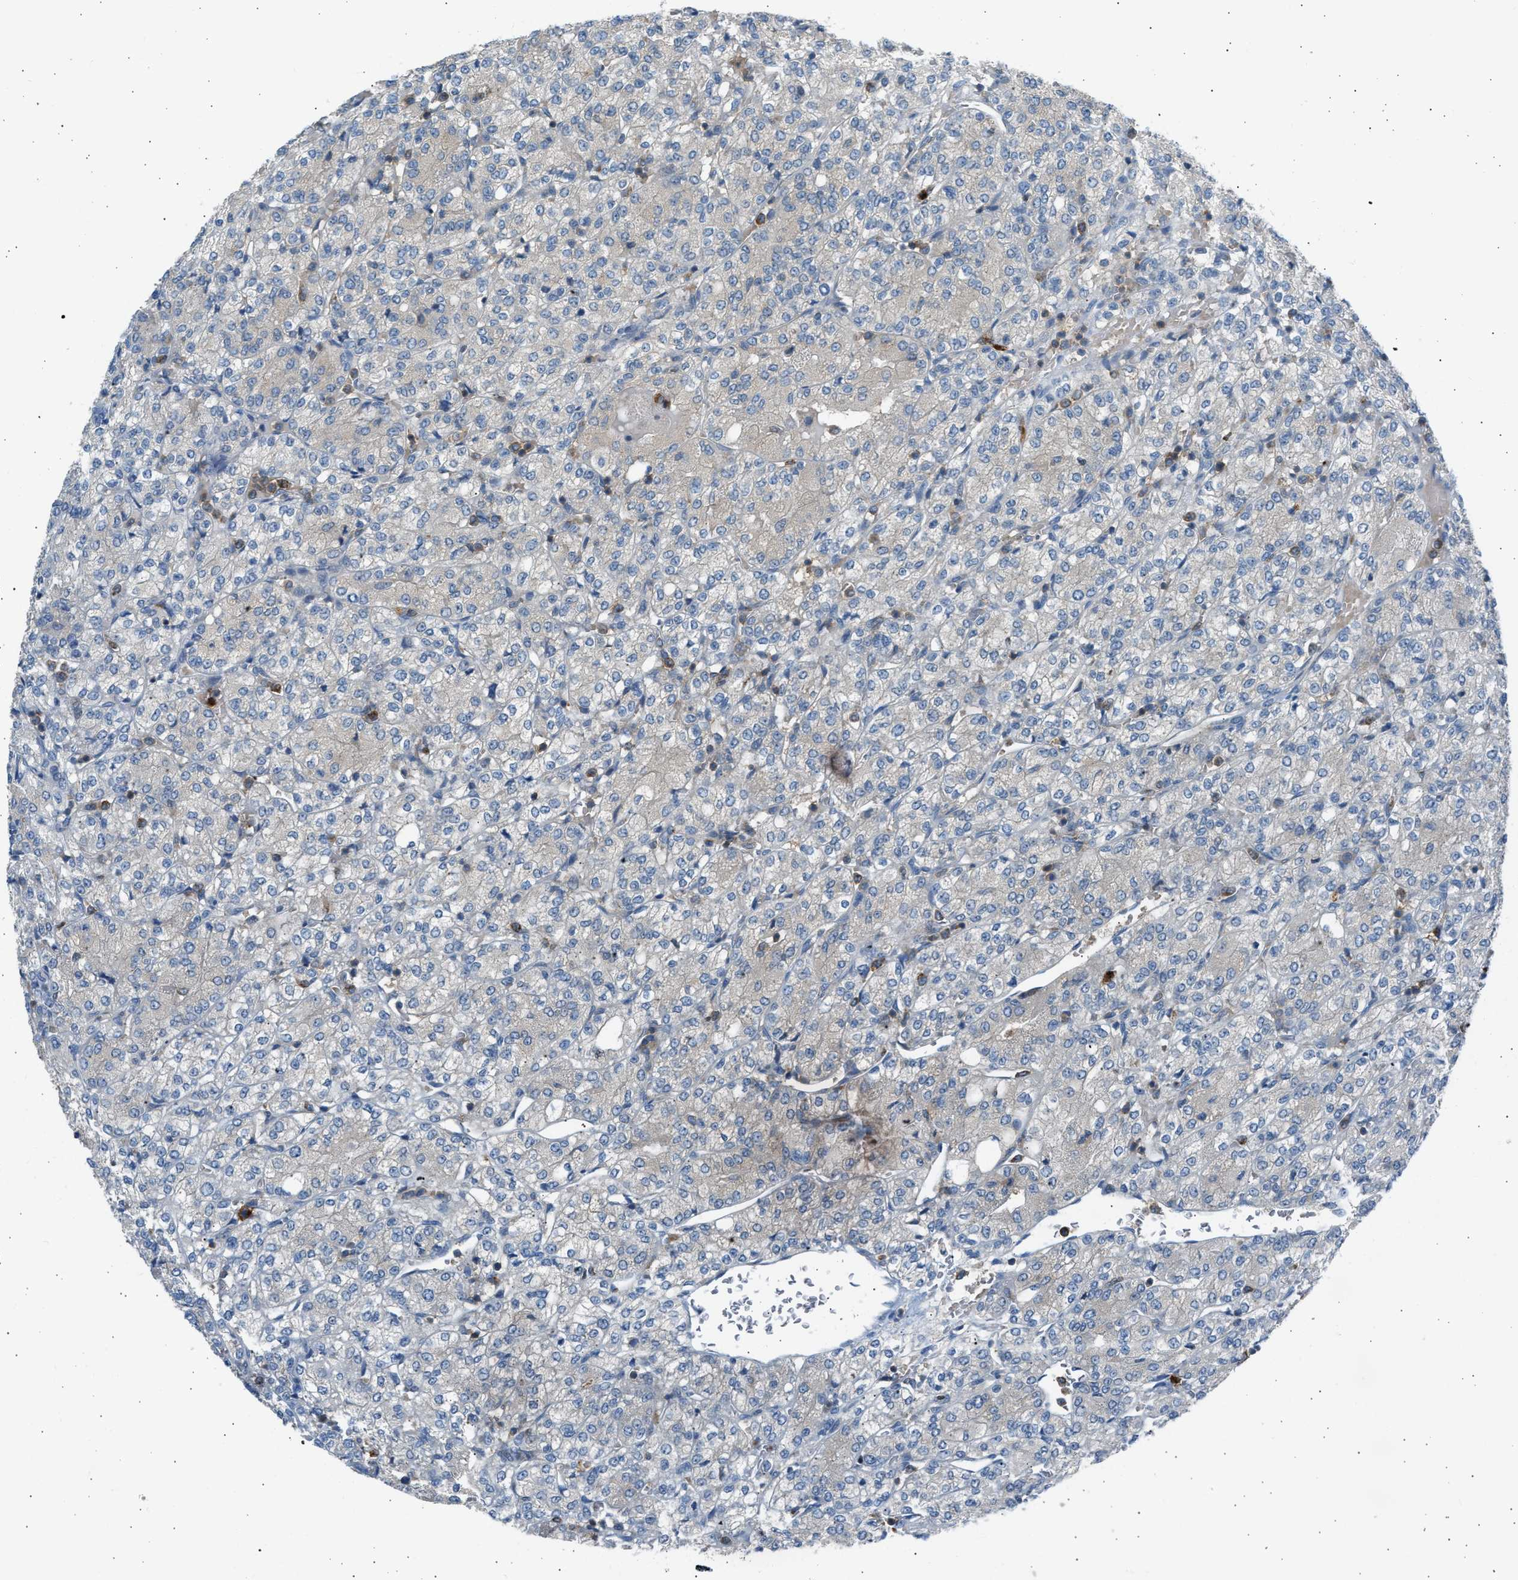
{"staining": {"intensity": "negative", "quantity": "none", "location": "none"}, "tissue": "renal cancer", "cell_type": "Tumor cells", "image_type": "cancer", "snomed": [{"axis": "morphology", "description": "Adenocarcinoma, NOS"}, {"axis": "topography", "description": "Kidney"}], "caption": "Immunohistochemical staining of human renal cancer (adenocarcinoma) exhibits no significant staining in tumor cells.", "gene": "TRIM50", "patient": {"sex": "male", "age": 77}}